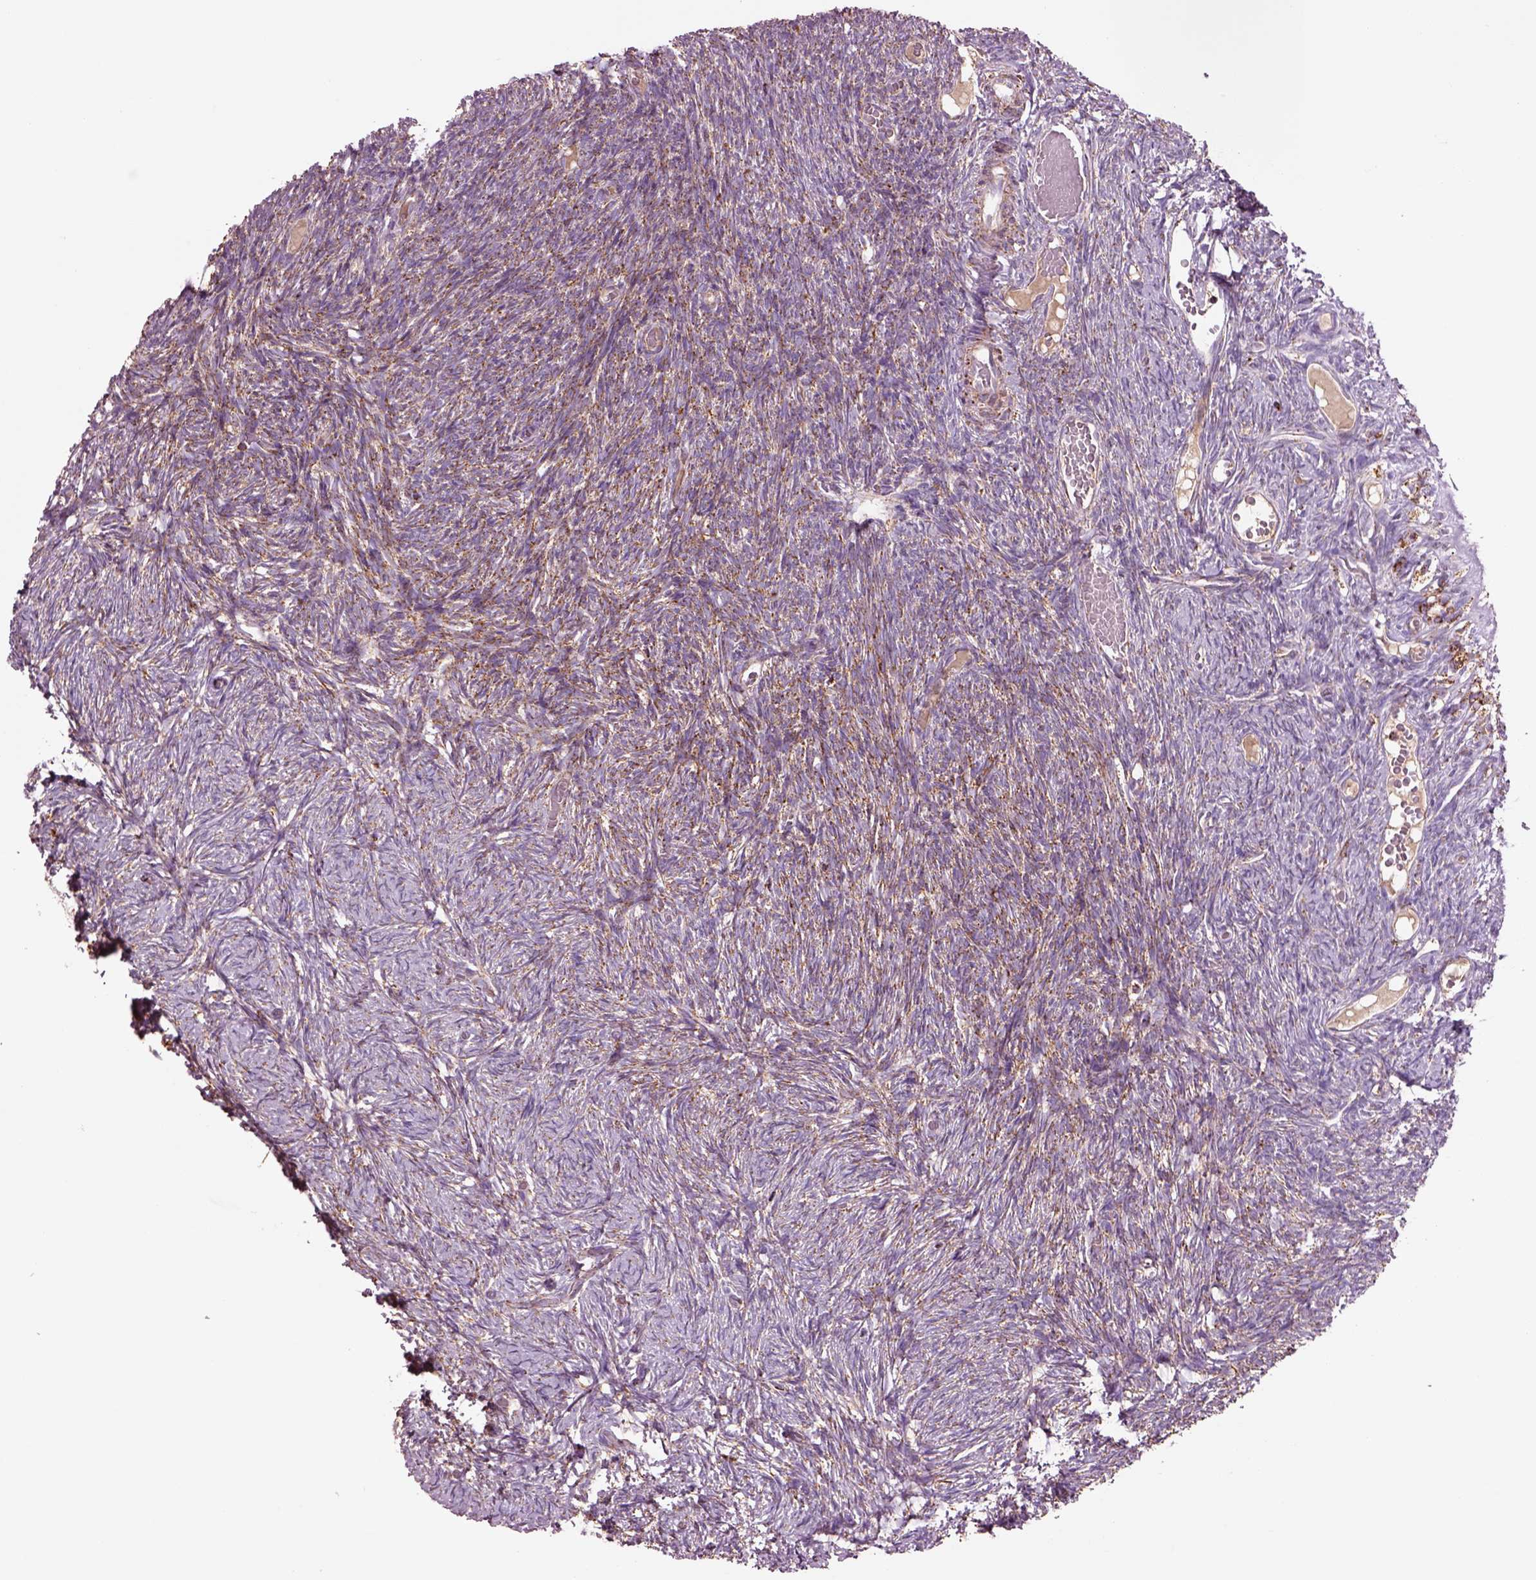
{"staining": {"intensity": "moderate", "quantity": "25%-75%", "location": "cytoplasmic/membranous"}, "tissue": "ovary", "cell_type": "Ovarian stroma cells", "image_type": "normal", "snomed": [{"axis": "morphology", "description": "Normal tissue, NOS"}, {"axis": "topography", "description": "Ovary"}], "caption": "Protein staining exhibits moderate cytoplasmic/membranous expression in approximately 25%-75% of ovarian stroma cells in benign ovary.", "gene": "SLC25A24", "patient": {"sex": "female", "age": 39}}